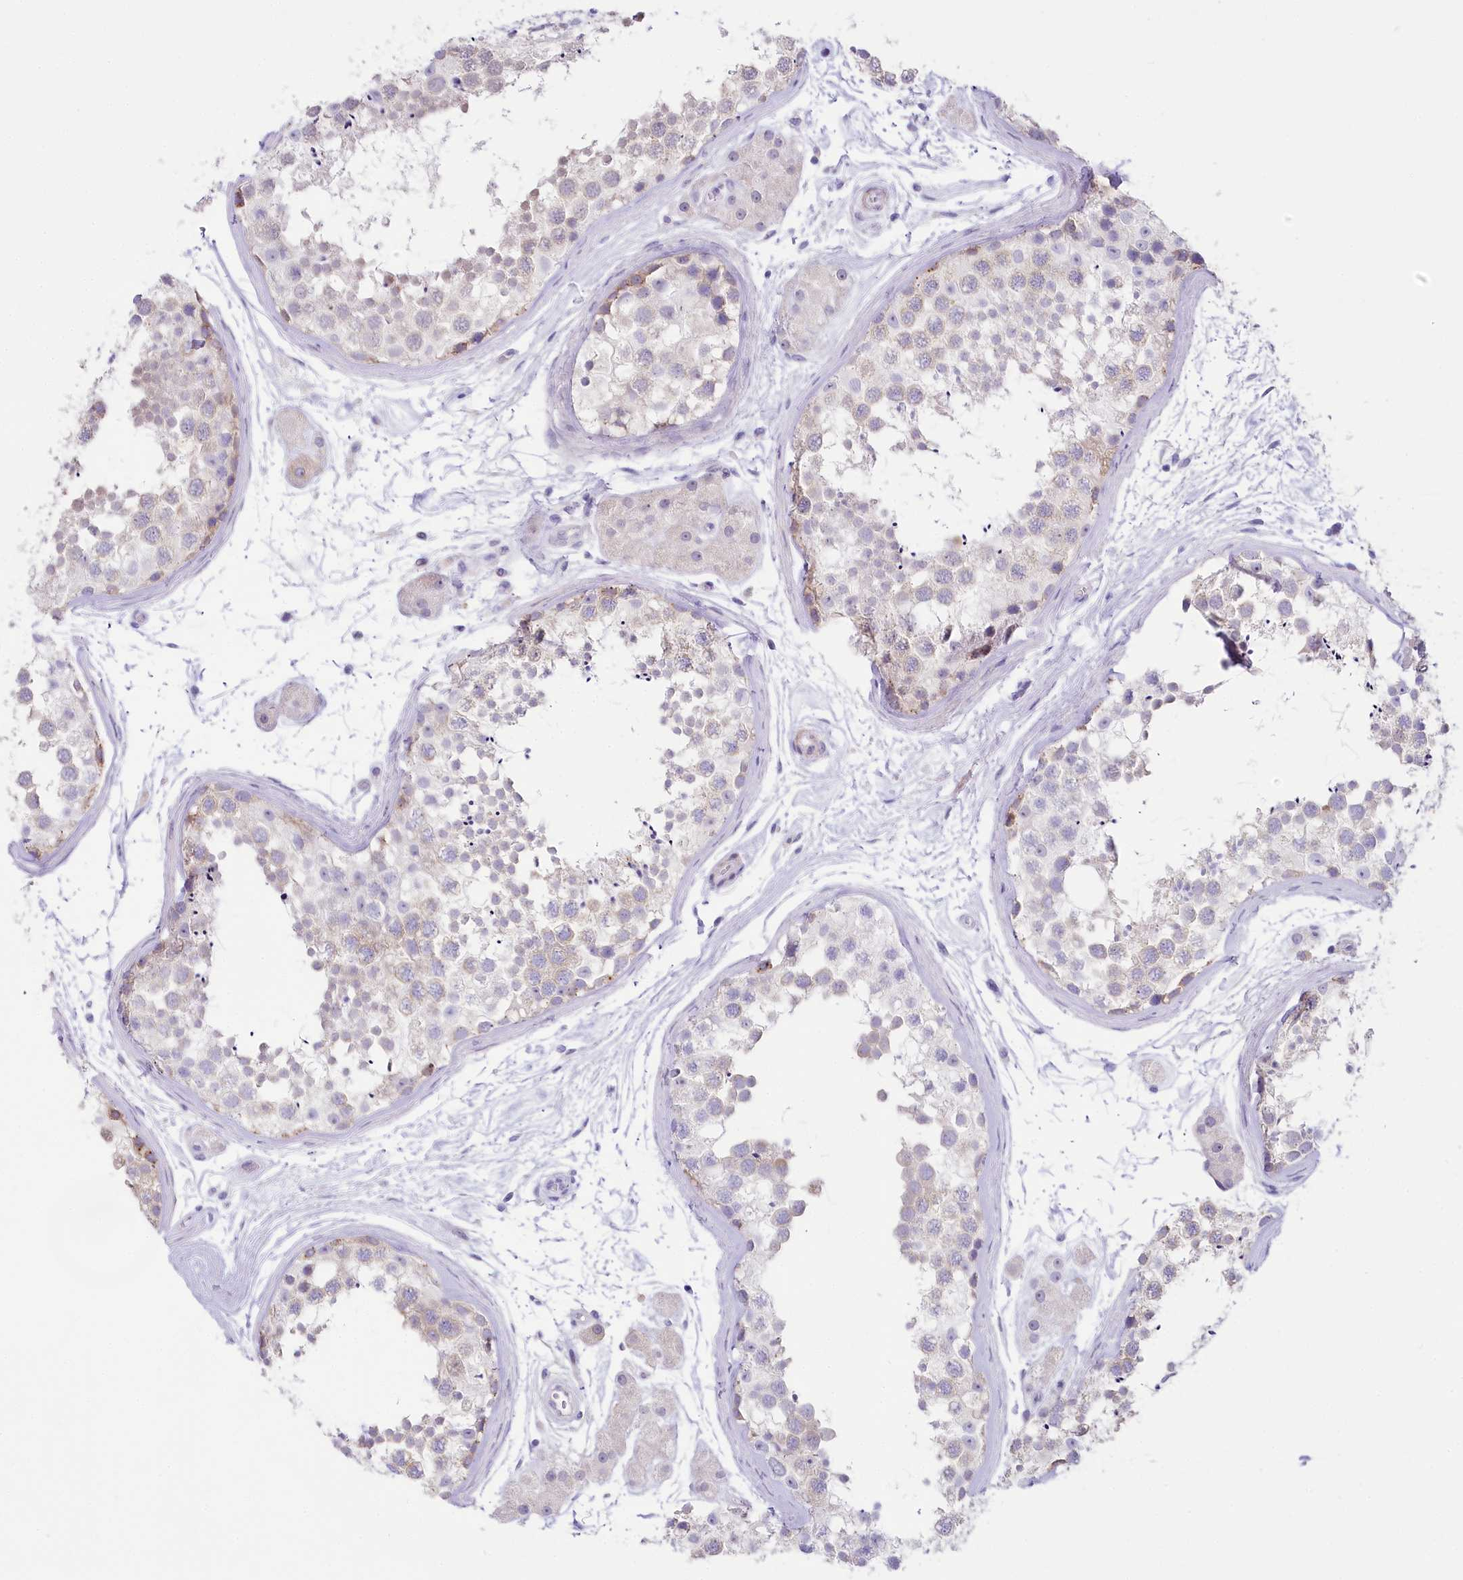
{"staining": {"intensity": "weak", "quantity": "25%-75%", "location": "cytoplasmic/membranous"}, "tissue": "testis", "cell_type": "Cells in seminiferous ducts", "image_type": "normal", "snomed": [{"axis": "morphology", "description": "Normal tissue, NOS"}, {"axis": "topography", "description": "Testis"}], "caption": "This histopathology image demonstrates IHC staining of benign human testis, with low weak cytoplasmic/membranous staining in approximately 25%-75% of cells in seminiferous ducts.", "gene": "MYOZ1", "patient": {"sex": "male", "age": 56}}